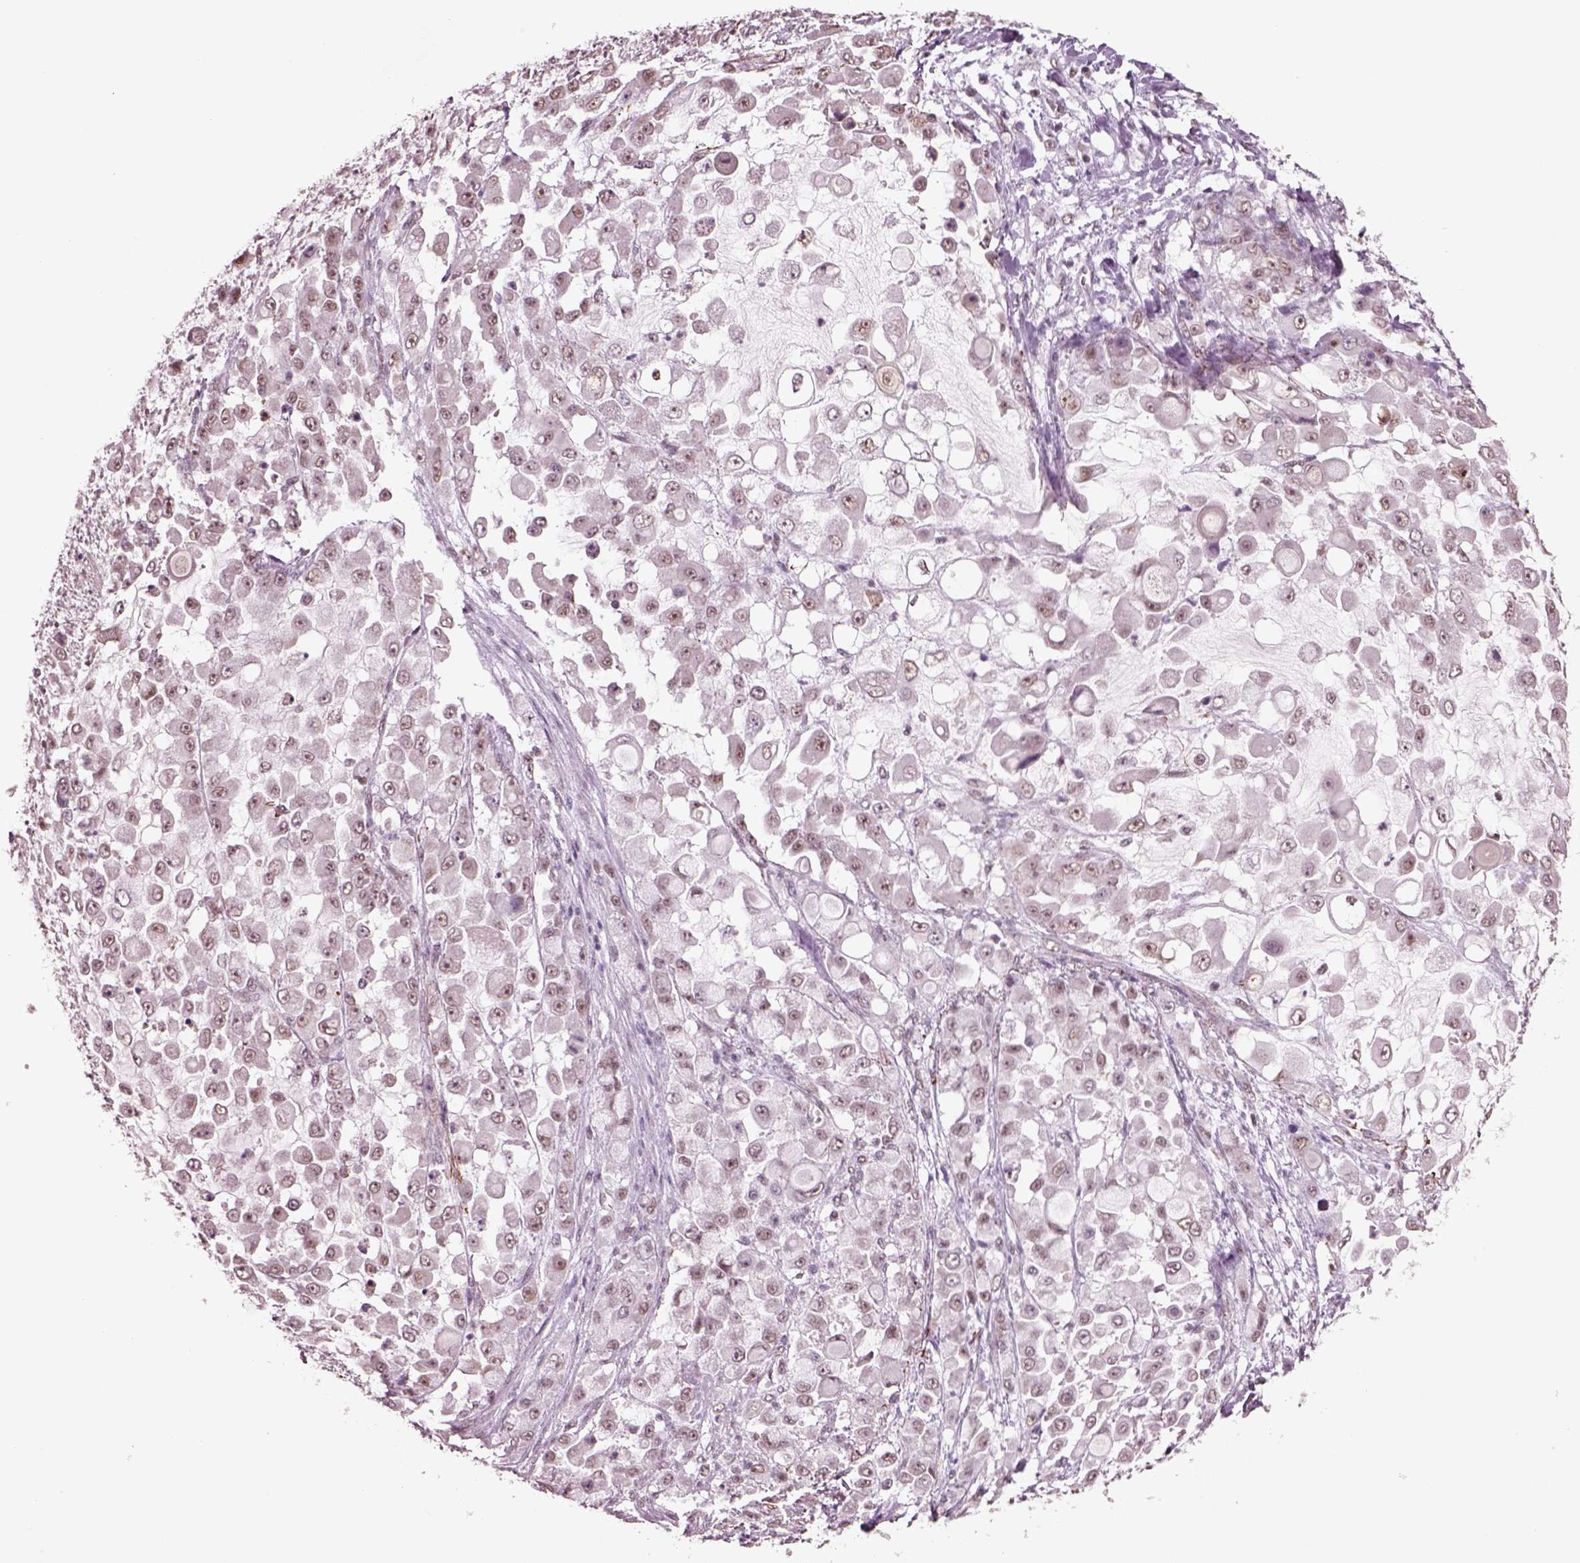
{"staining": {"intensity": "negative", "quantity": "none", "location": "none"}, "tissue": "stomach cancer", "cell_type": "Tumor cells", "image_type": "cancer", "snomed": [{"axis": "morphology", "description": "Adenocarcinoma, NOS"}, {"axis": "topography", "description": "Stomach"}], "caption": "This is a histopathology image of immunohistochemistry staining of stomach cancer, which shows no staining in tumor cells.", "gene": "SEPHS1", "patient": {"sex": "female", "age": 76}}